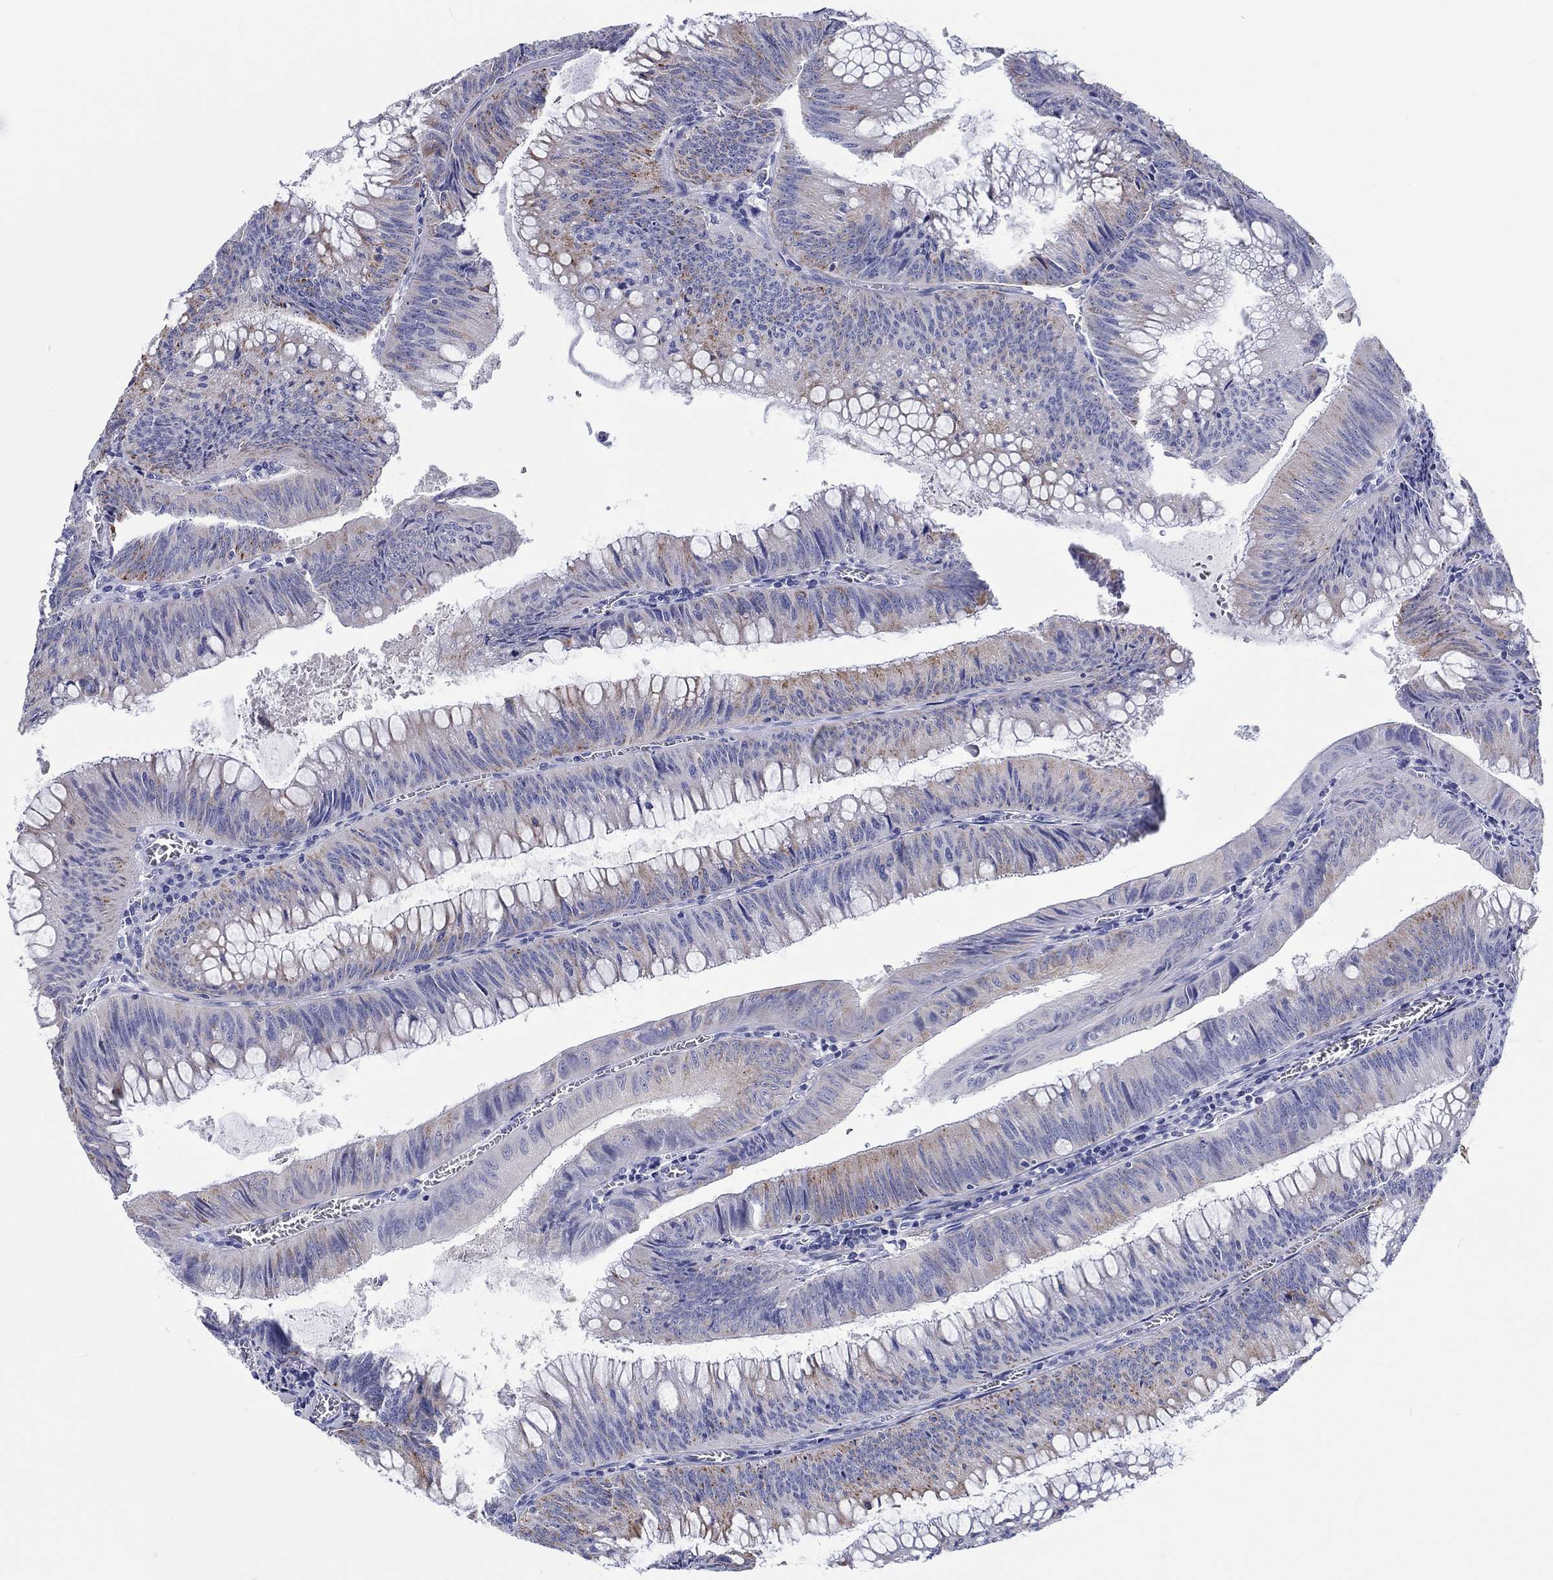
{"staining": {"intensity": "moderate", "quantity": "<25%", "location": "cytoplasmic/membranous"}, "tissue": "colorectal cancer", "cell_type": "Tumor cells", "image_type": "cancer", "snomed": [{"axis": "morphology", "description": "Adenocarcinoma, NOS"}, {"axis": "topography", "description": "Rectum"}], "caption": "Immunohistochemistry (DAB (3,3'-diaminobenzidine)) staining of human colorectal cancer shows moderate cytoplasmic/membranous protein staining in approximately <25% of tumor cells. The staining was performed using DAB (3,3'-diaminobenzidine) to visualize the protein expression in brown, while the nuclei were stained in blue with hematoxylin (Magnification: 20x).", "gene": "H1-1", "patient": {"sex": "female", "age": 72}}